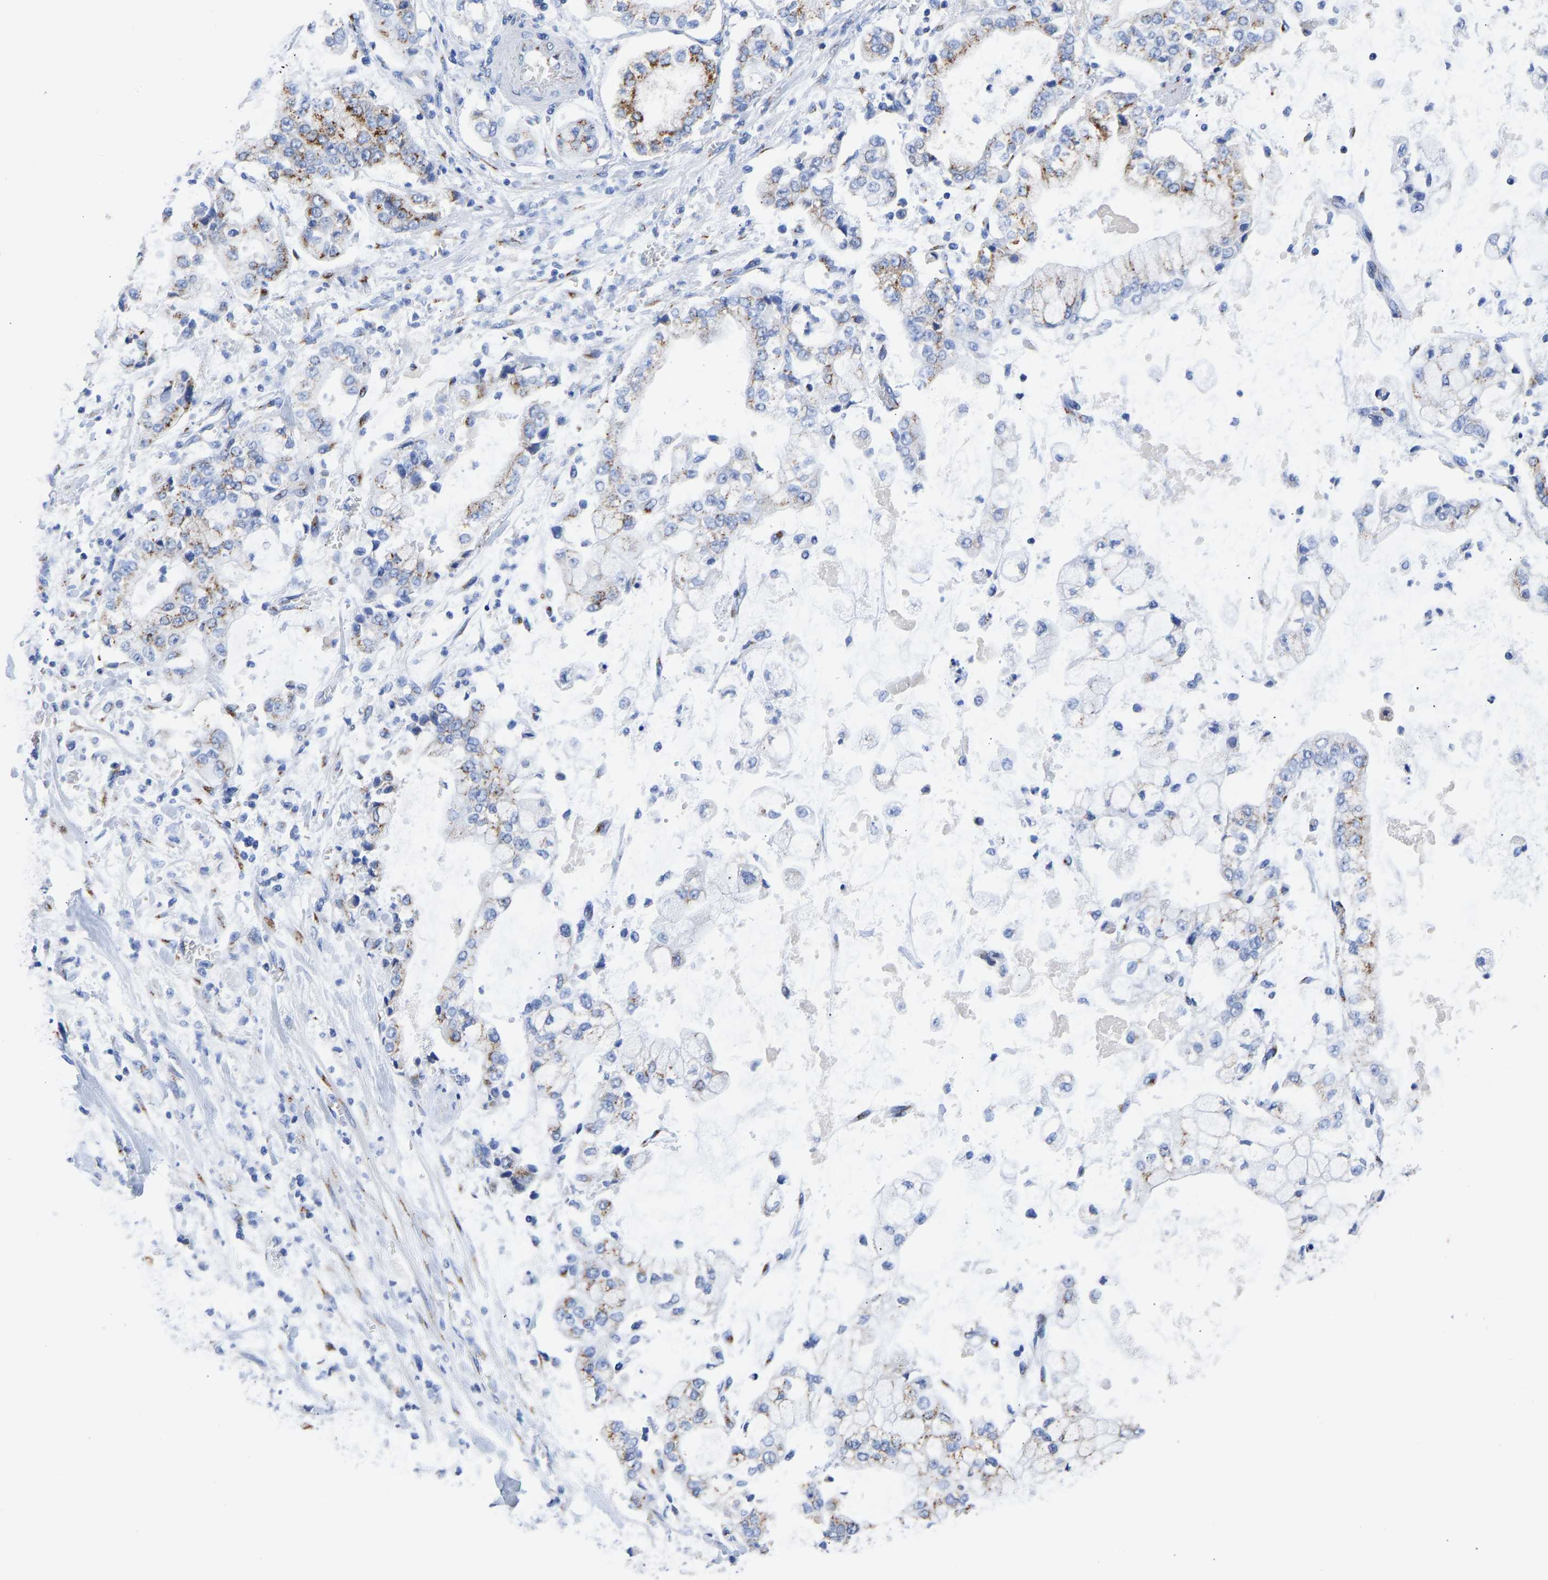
{"staining": {"intensity": "moderate", "quantity": "25%-75%", "location": "cytoplasmic/membranous"}, "tissue": "stomach cancer", "cell_type": "Tumor cells", "image_type": "cancer", "snomed": [{"axis": "morphology", "description": "Adenocarcinoma, NOS"}, {"axis": "topography", "description": "Stomach"}], "caption": "Human adenocarcinoma (stomach) stained with a brown dye reveals moderate cytoplasmic/membranous positive staining in about 25%-75% of tumor cells.", "gene": "TMEM87A", "patient": {"sex": "male", "age": 76}}